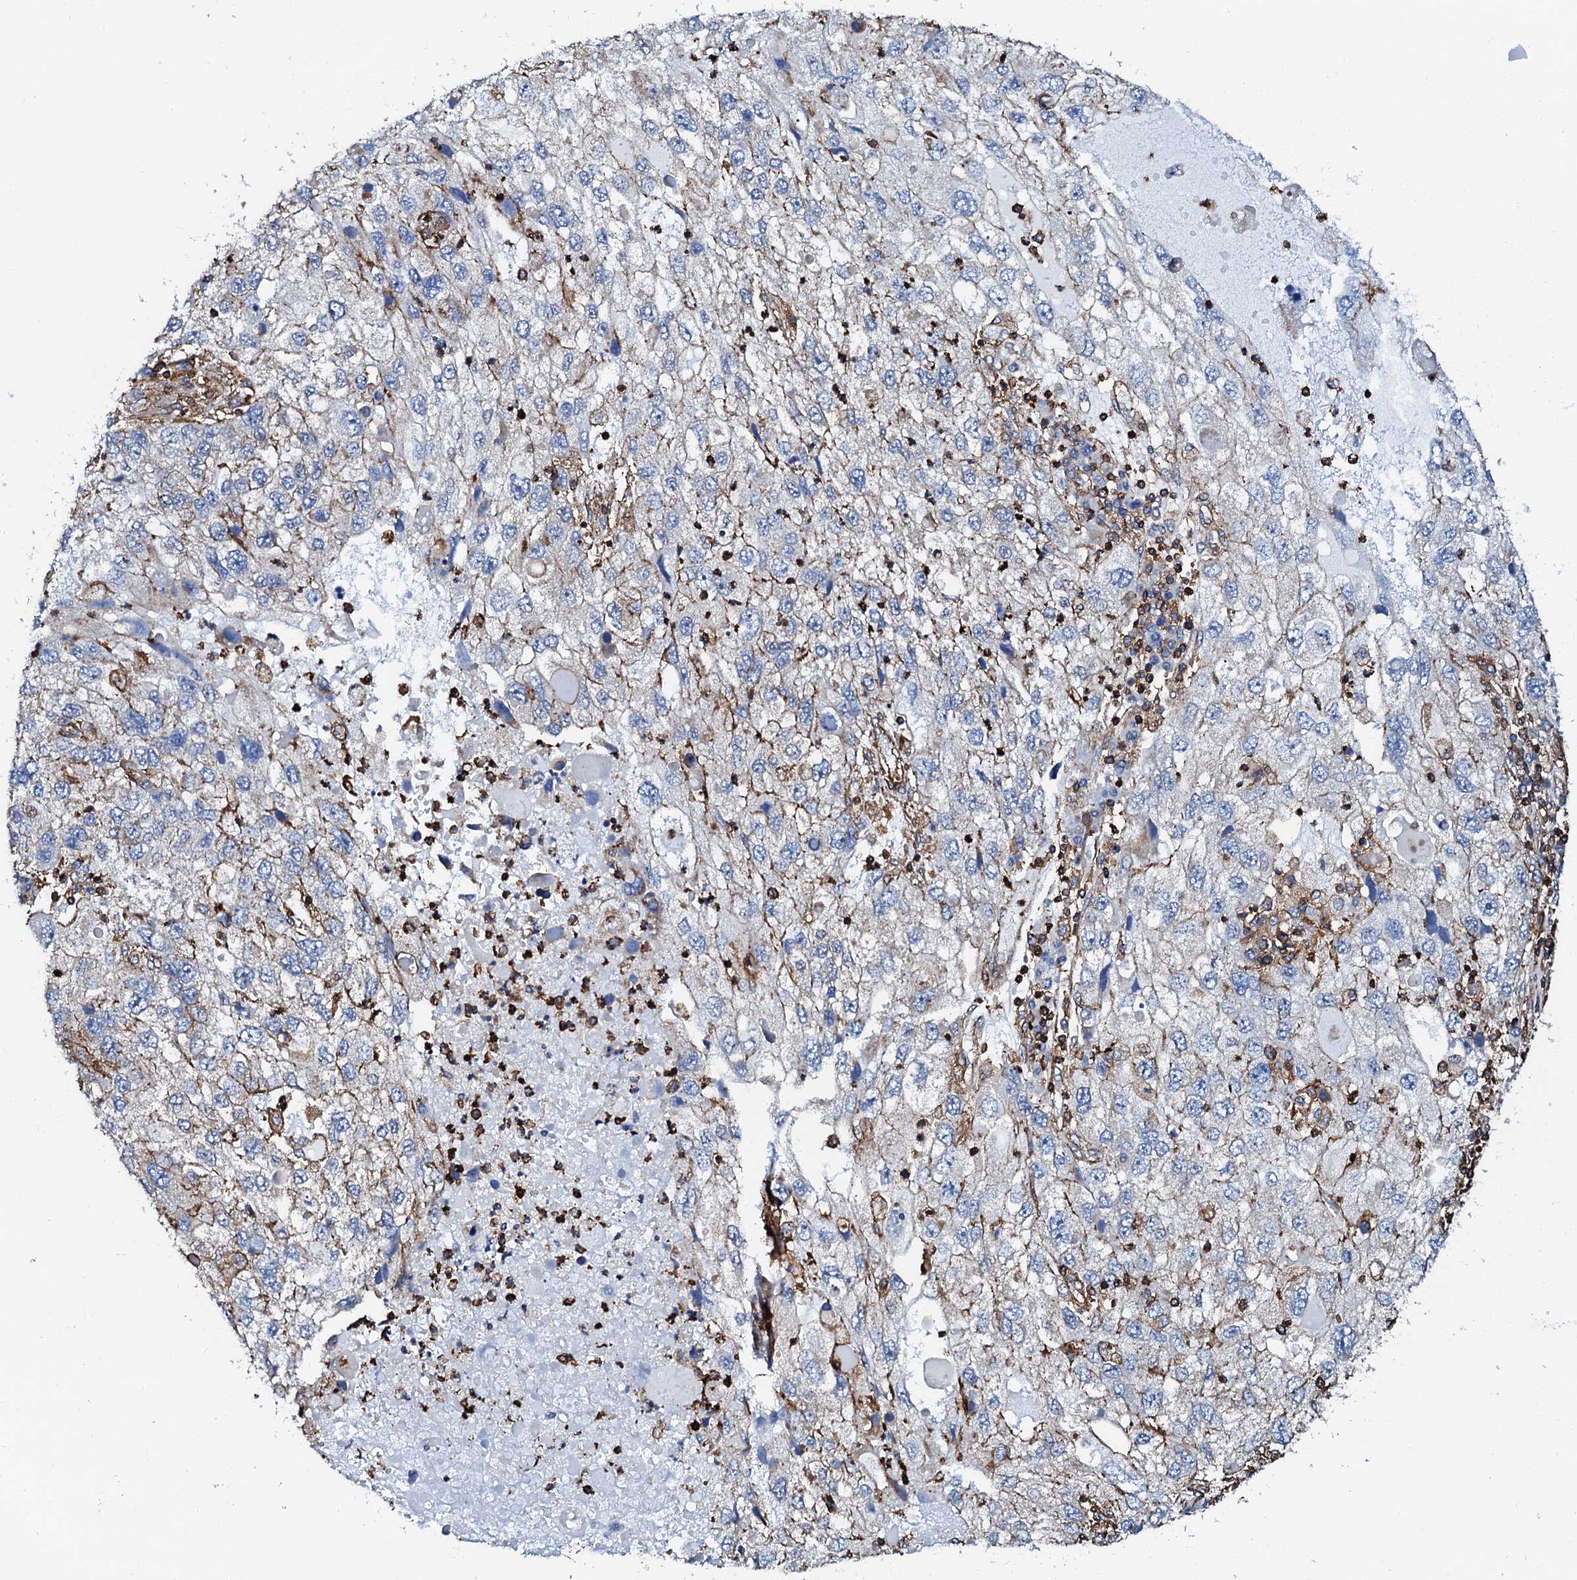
{"staining": {"intensity": "moderate", "quantity": "<25%", "location": "cytoplasmic/membranous"}, "tissue": "endometrial cancer", "cell_type": "Tumor cells", "image_type": "cancer", "snomed": [{"axis": "morphology", "description": "Adenocarcinoma, NOS"}, {"axis": "topography", "description": "Endometrium"}], "caption": "Human endometrial cancer (adenocarcinoma) stained for a protein (brown) displays moderate cytoplasmic/membranous positive positivity in approximately <25% of tumor cells.", "gene": "INTS10", "patient": {"sex": "female", "age": 49}}